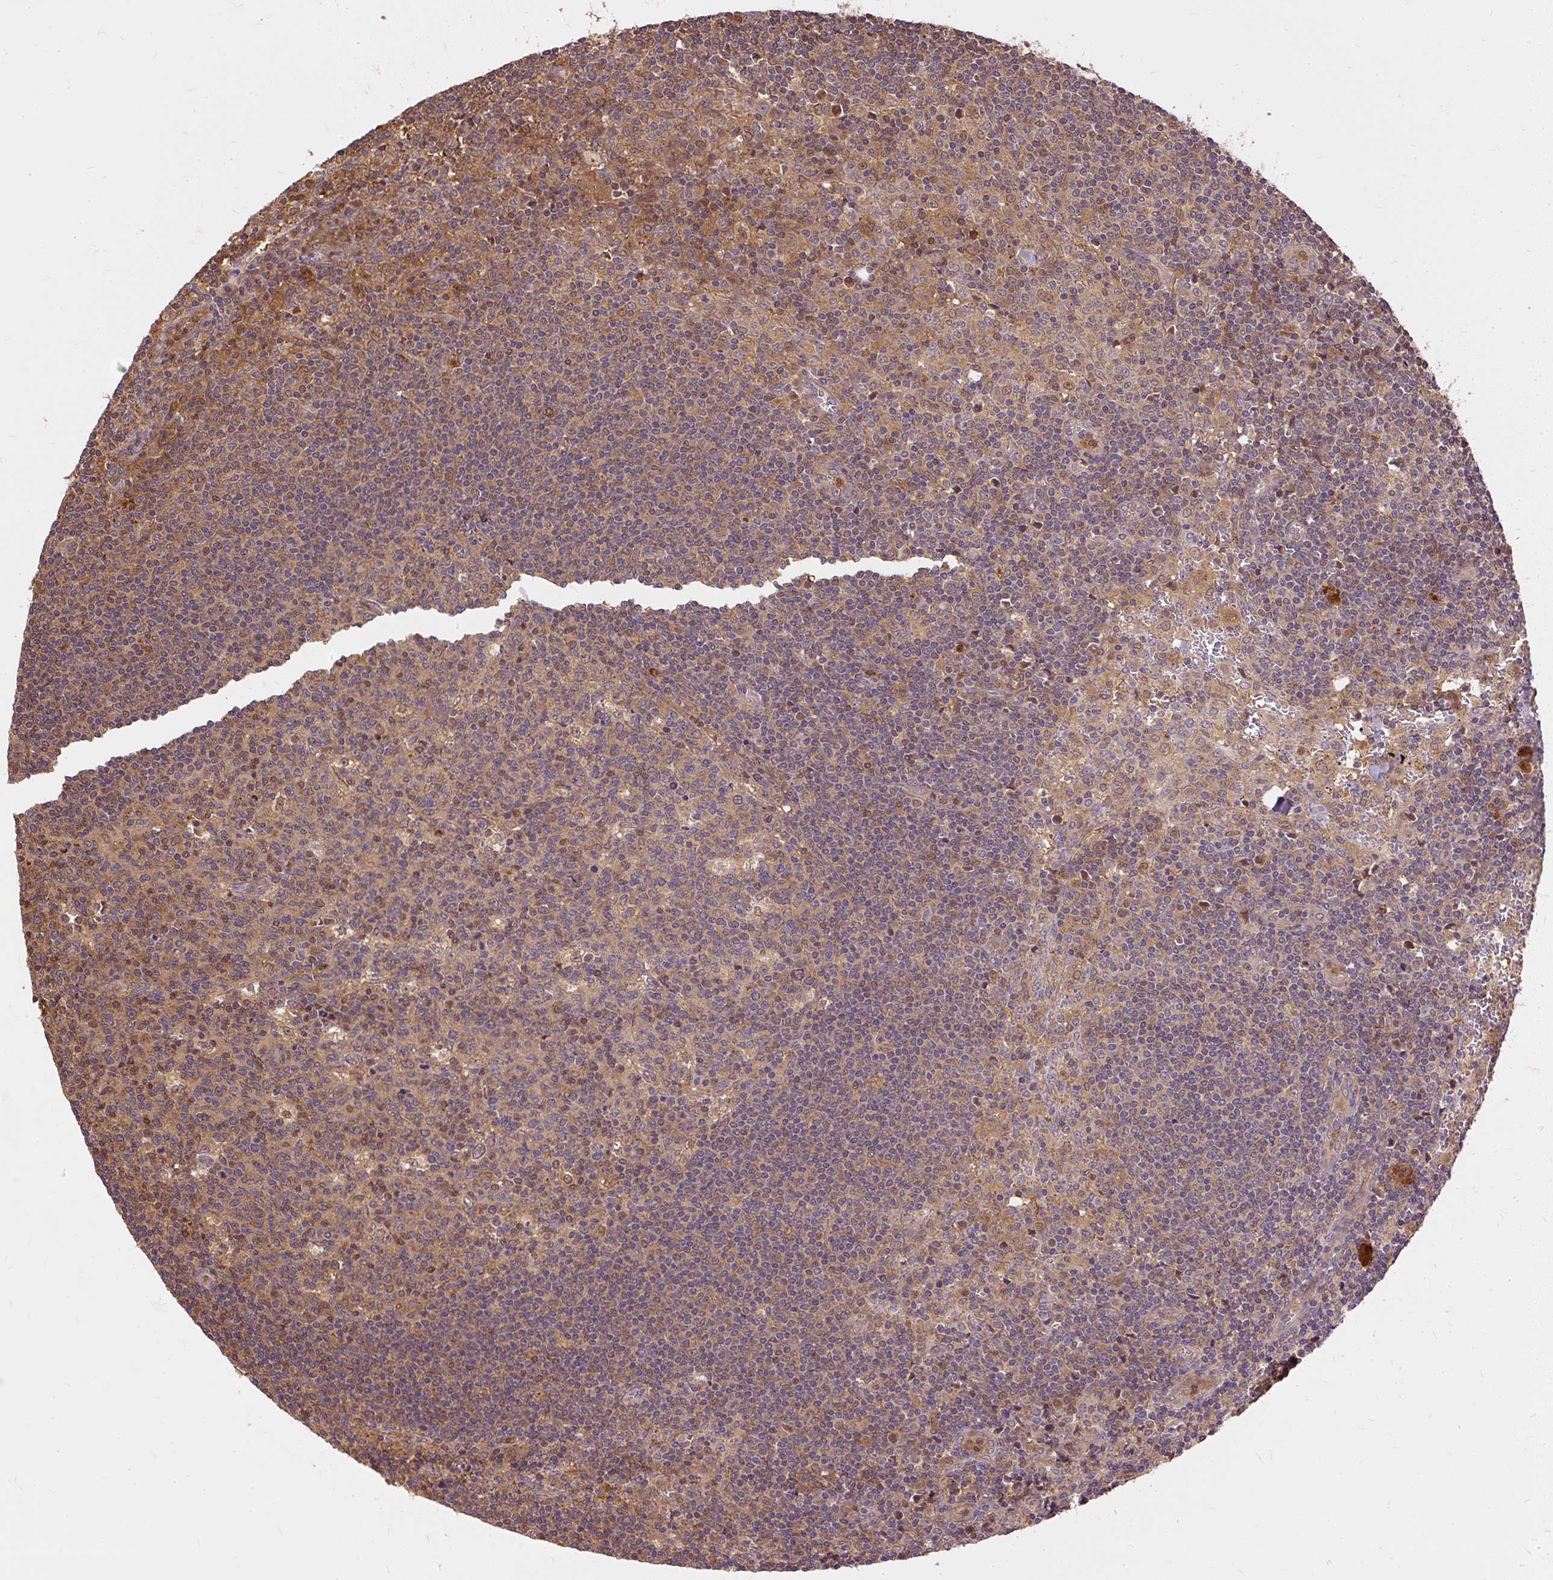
{"staining": {"intensity": "moderate", "quantity": "25%-75%", "location": "cytoplasmic/membranous"}, "tissue": "lymph node", "cell_type": "Germinal center cells", "image_type": "normal", "snomed": [{"axis": "morphology", "description": "Normal tissue, NOS"}, {"axis": "topography", "description": "Lymph node"}], "caption": "A medium amount of moderate cytoplasmic/membranous positivity is appreciated in approximately 25%-75% of germinal center cells in normal lymph node. (DAB (3,3'-diaminobenzidine) IHC with brightfield microscopy, high magnification).", "gene": "AP5S1", "patient": {"sex": "female", "age": 45}}